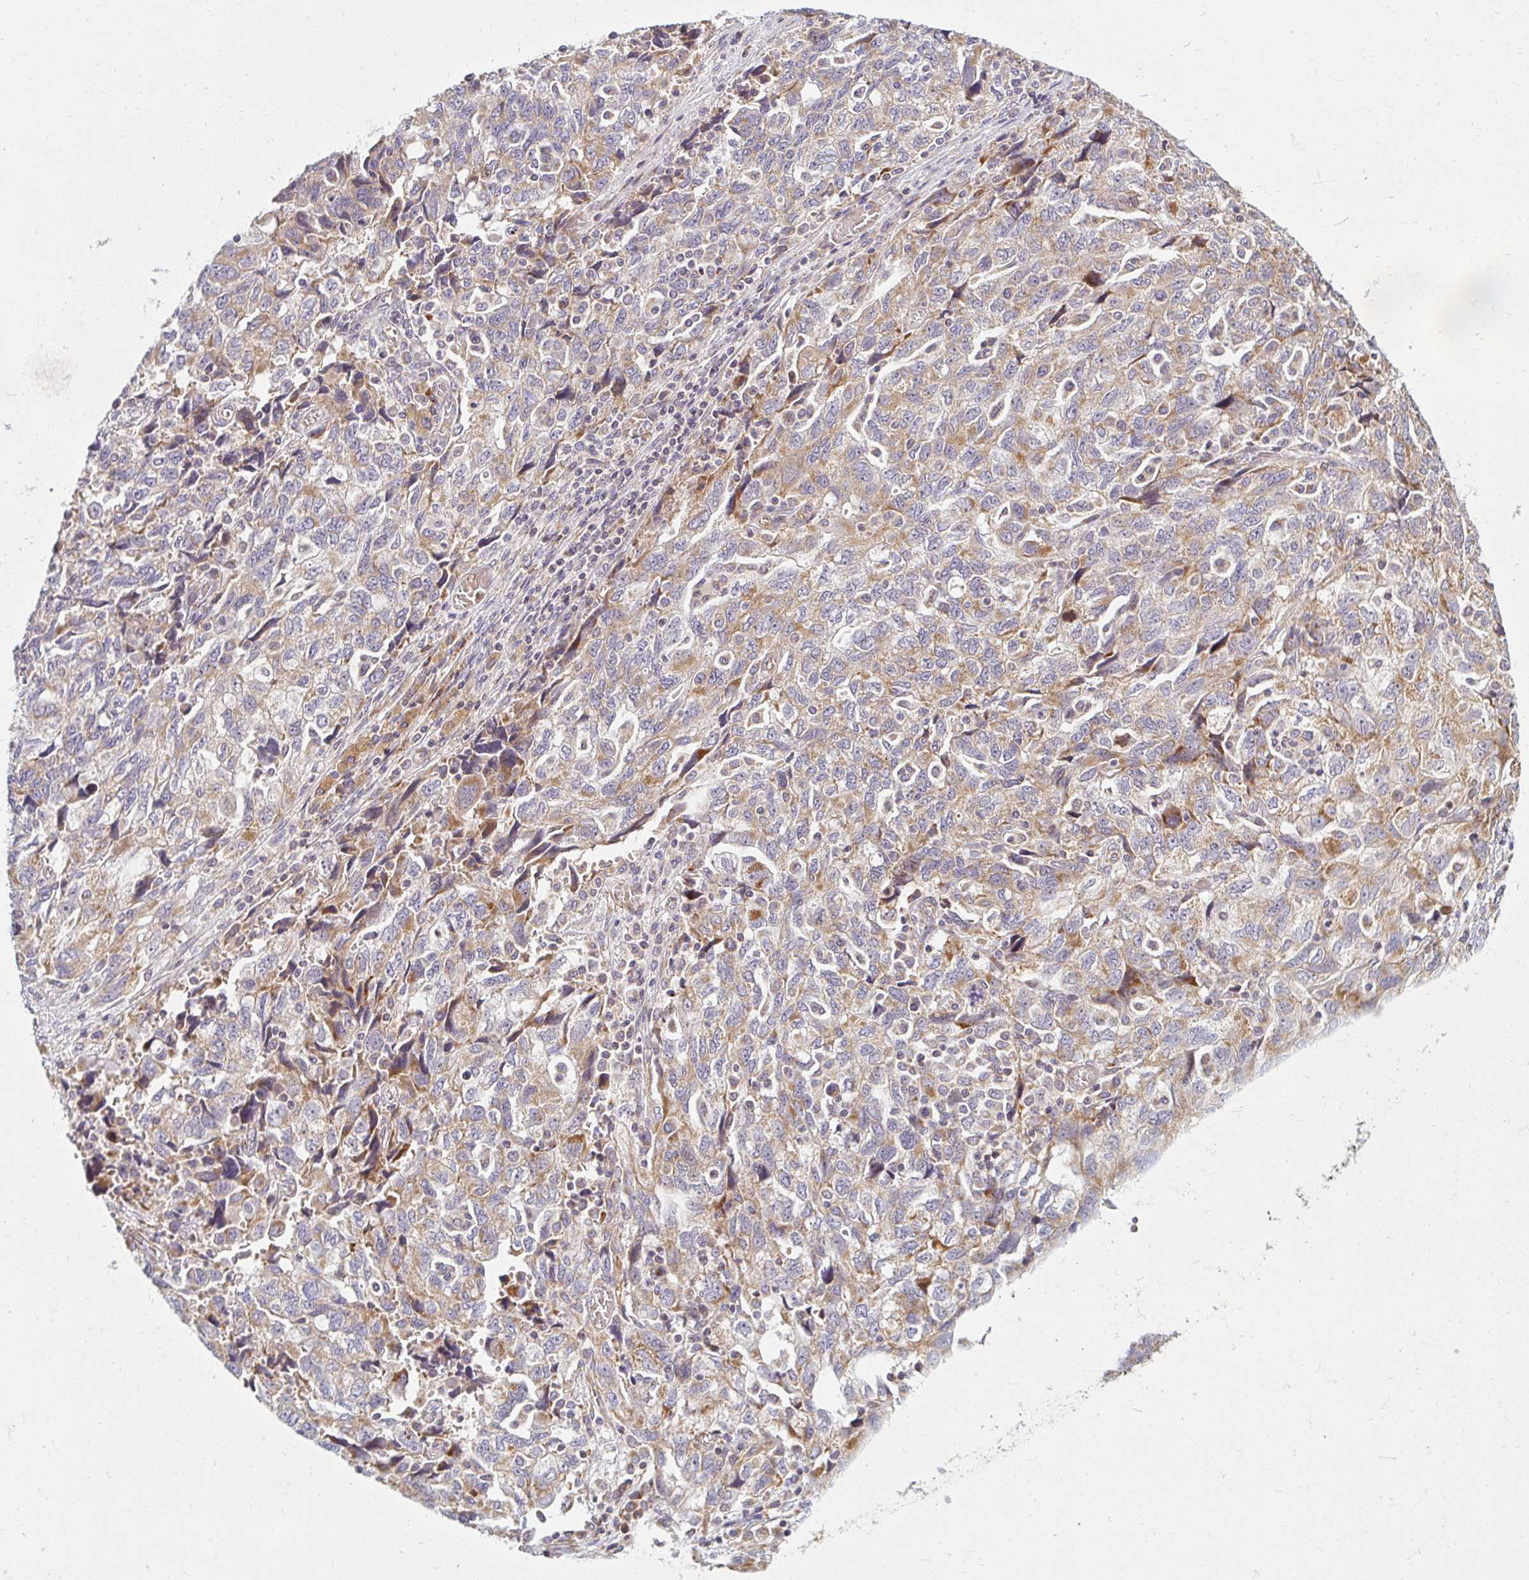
{"staining": {"intensity": "moderate", "quantity": "25%-75%", "location": "cytoplasmic/membranous"}, "tissue": "ovarian cancer", "cell_type": "Tumor cells", "image_type": "cancer", "snomed": [{"axis": "morphology", "description": "Carcinoma, NOS"}, {"axis": "morphology", "description": "Cystadenocarcinoma, serous, NOS"}, {"axis": "topography", "description": "Ovary"}], "caption": "Moderate cytoplasmic/membranous expression is seen in about 25%-75% of tumor cells in ovarian cancer (carcinoma).", "gene": "SKP2", "patient": {"sex": "female", "age": 69}}